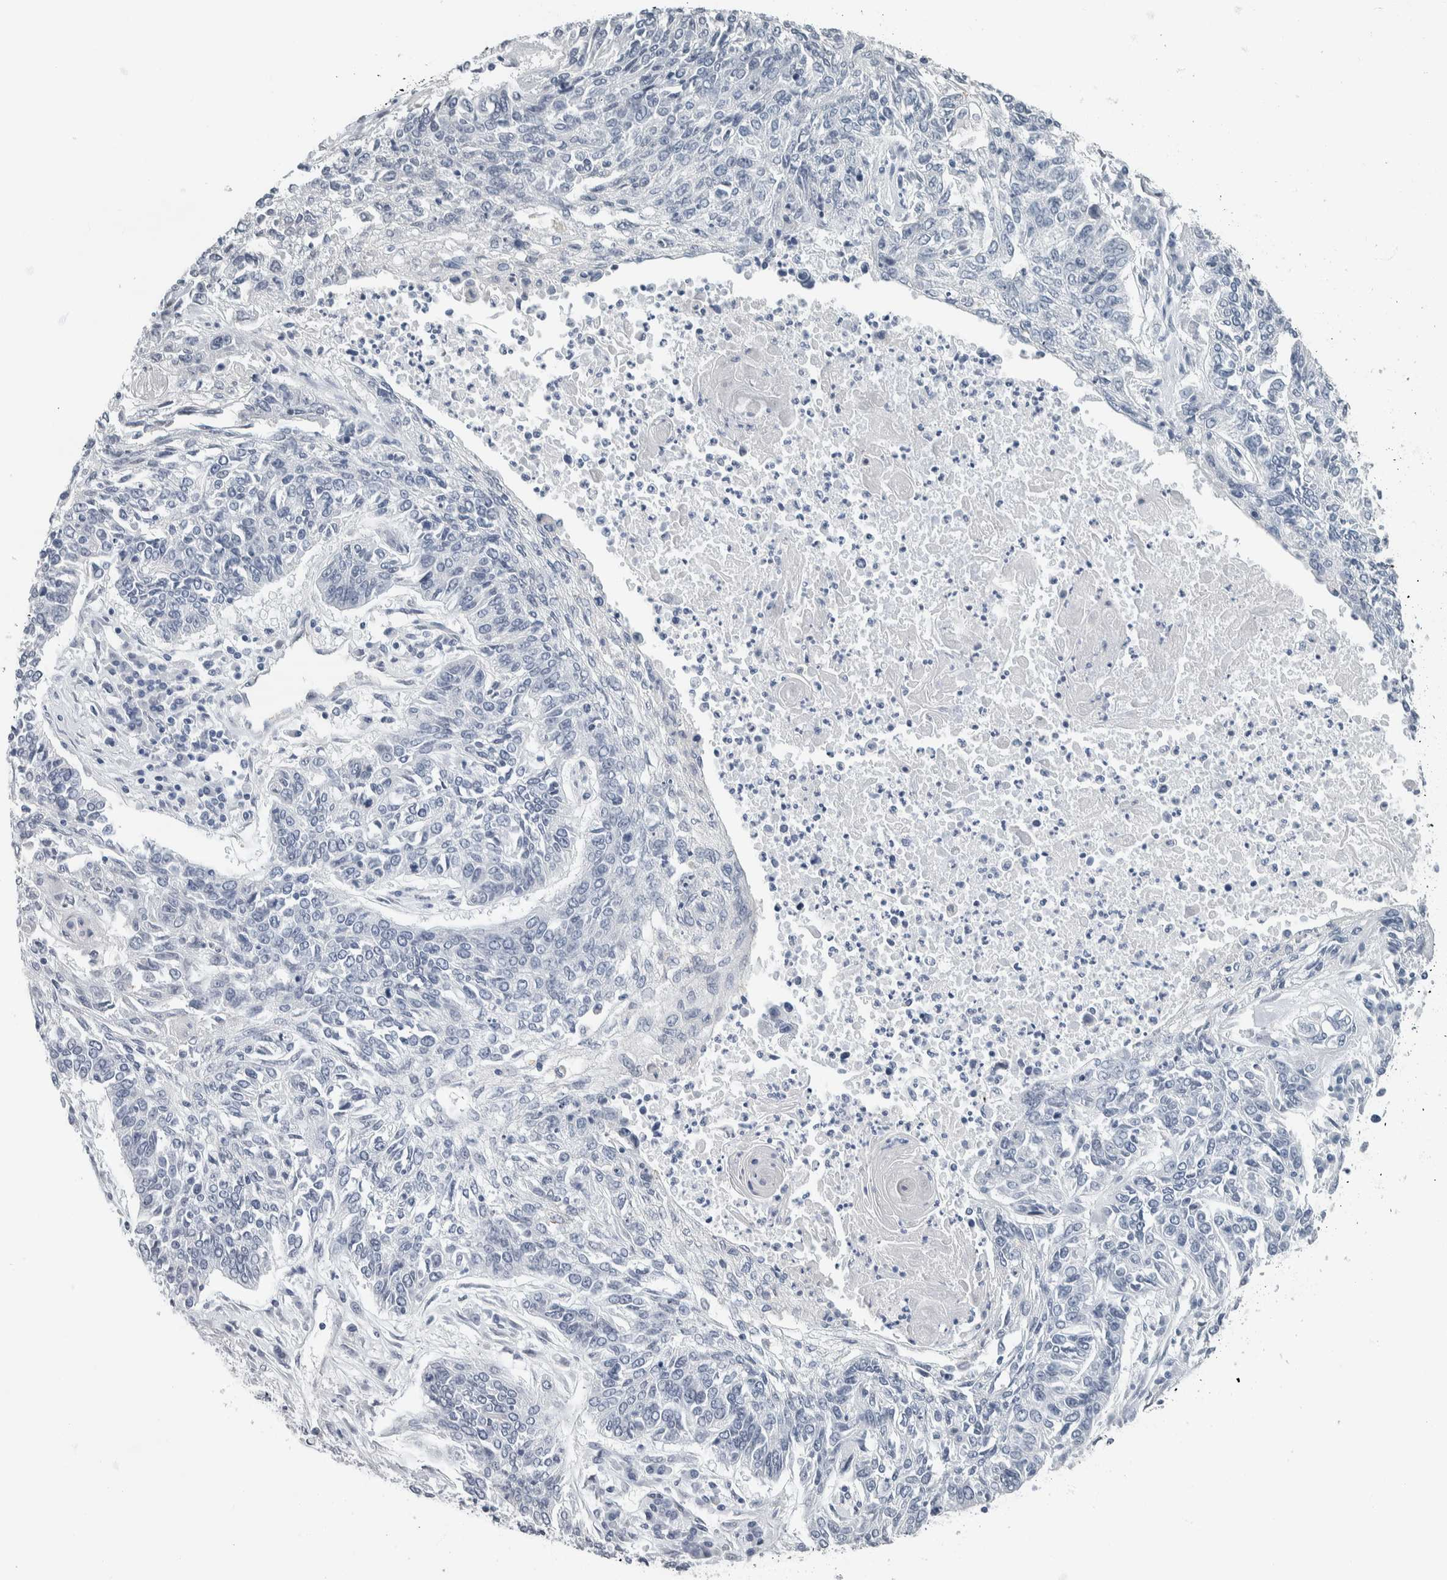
{"staining": {"intensity": "negative", "quantity": "none", "location": "none"}, "tissue": "lung cancer", "cell_type": "Tumor cells", "image_type": "cancer", "snomed": [{"axis": "morphology", "description": "Normal tissue, NOS"}, {"axis": "morphology", "description": "Squamous cell carcinoma, NOS"}, {"axis": "topography", "description": "Cartilage tissue"}, {"axis": "topography", "description": "Bronchus"}, {"axis": "topography", "description": "Lung"}], "caption": "Tumor cells show no significant staining in squamous cell carcinoma (lung). The staining is performed using DAB (3,3'-diaminobenzidine) brown chromogen with nuclei counter-stained in using hematoxylin.", "gene": "NEFM", "patient": {"sex": "female", "age": 49}}